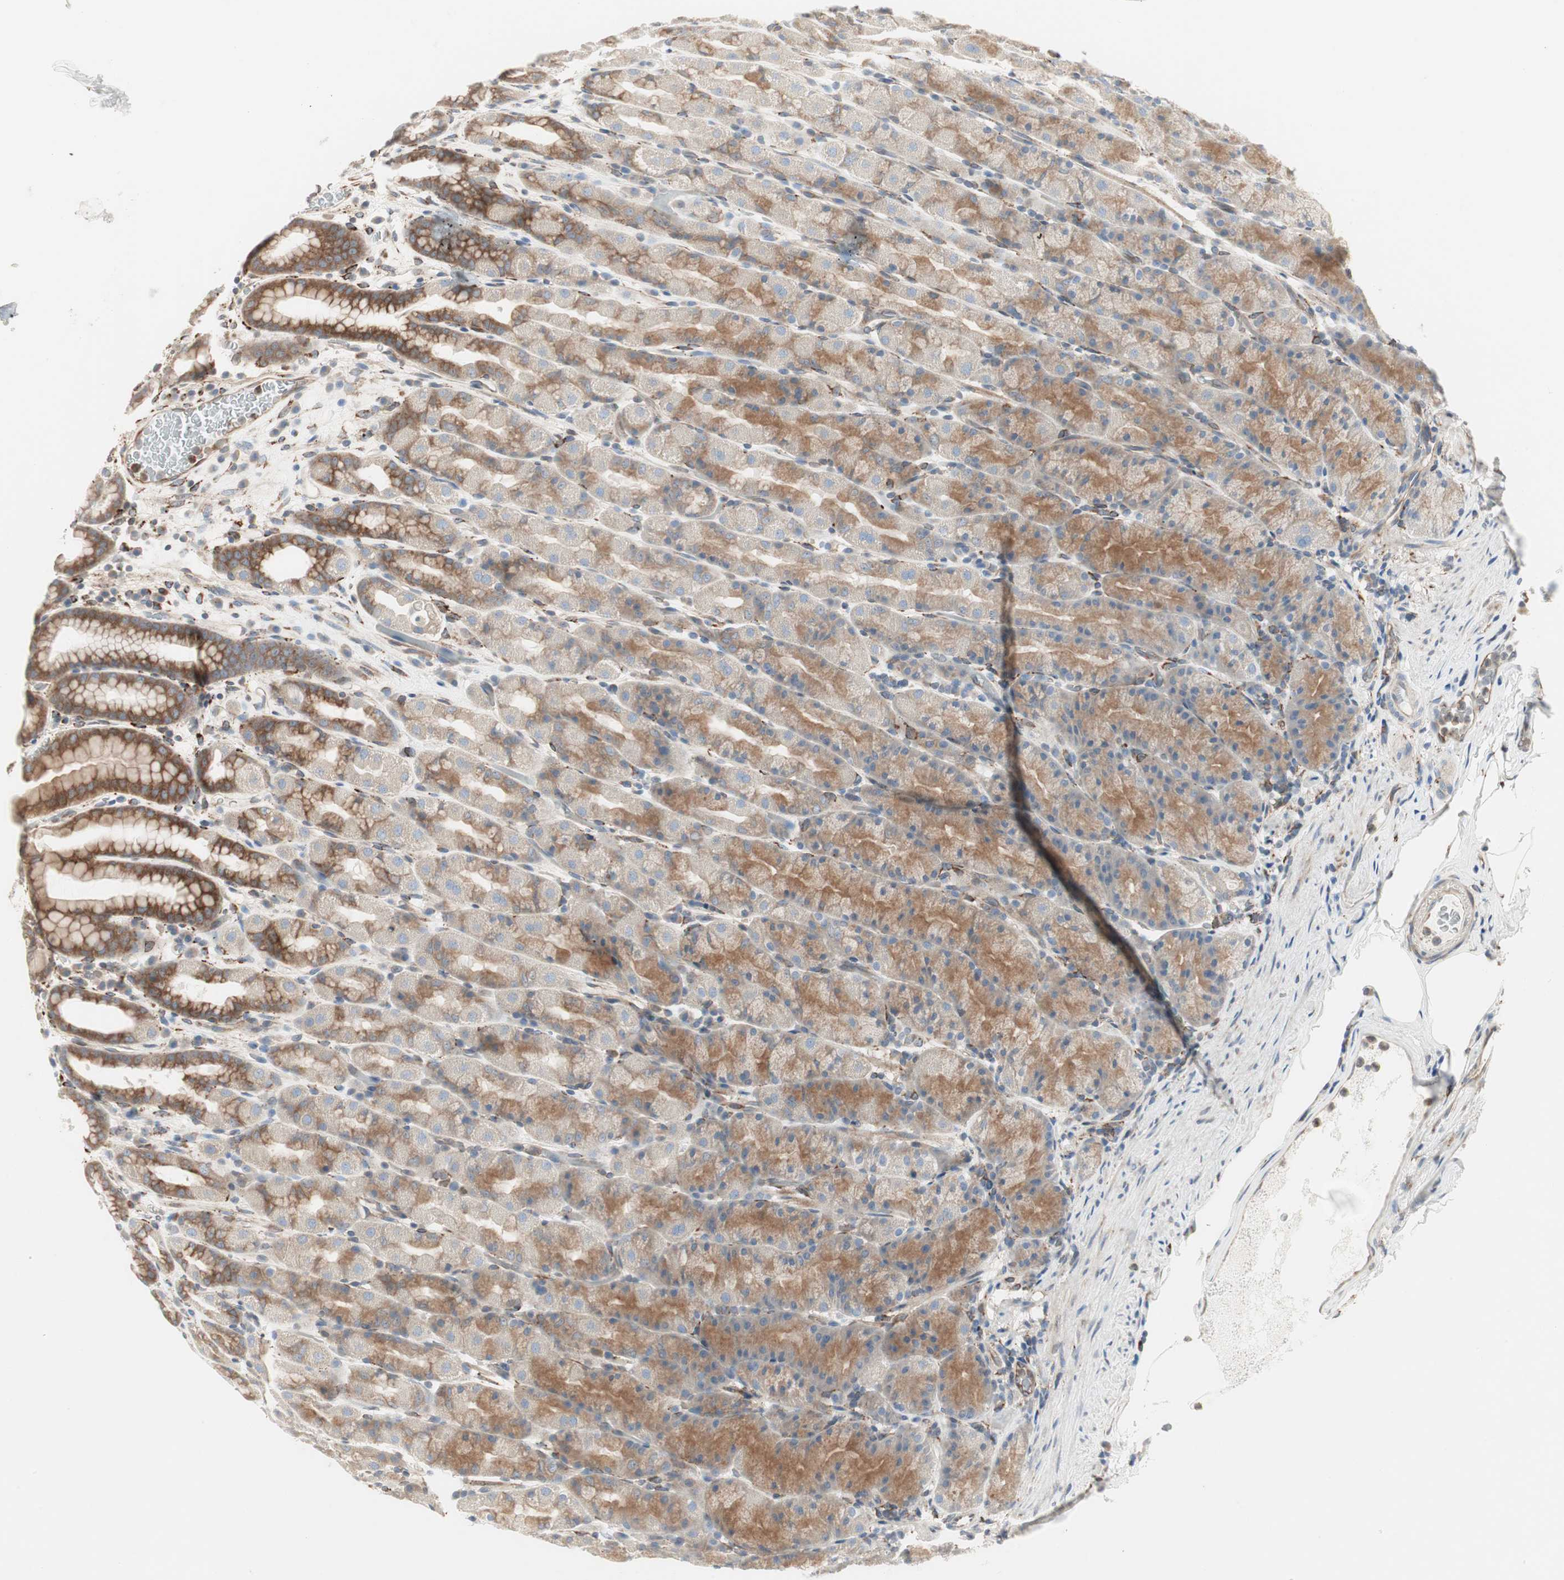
{"staining": {"intensity": "strong", "quantity": "25%-75%", "location": "cytoplasmic/membranous"}, "tissue": "stomach", "cell_type": "Glandular cells", "image_type": "normal", "snomed": [{"axis": "morphology", "description": "Normal tissue, NOS"}, {"axis": "topography", "description": "Stomach, upper"}], "caption": "Protein expression analysis of benign human stomach reveals strong cytoplasmic/membranous staining in about 25%-75% of glandular cells.", "gene": "H6PD", "patient": {"sex": "male", "age": 68}}